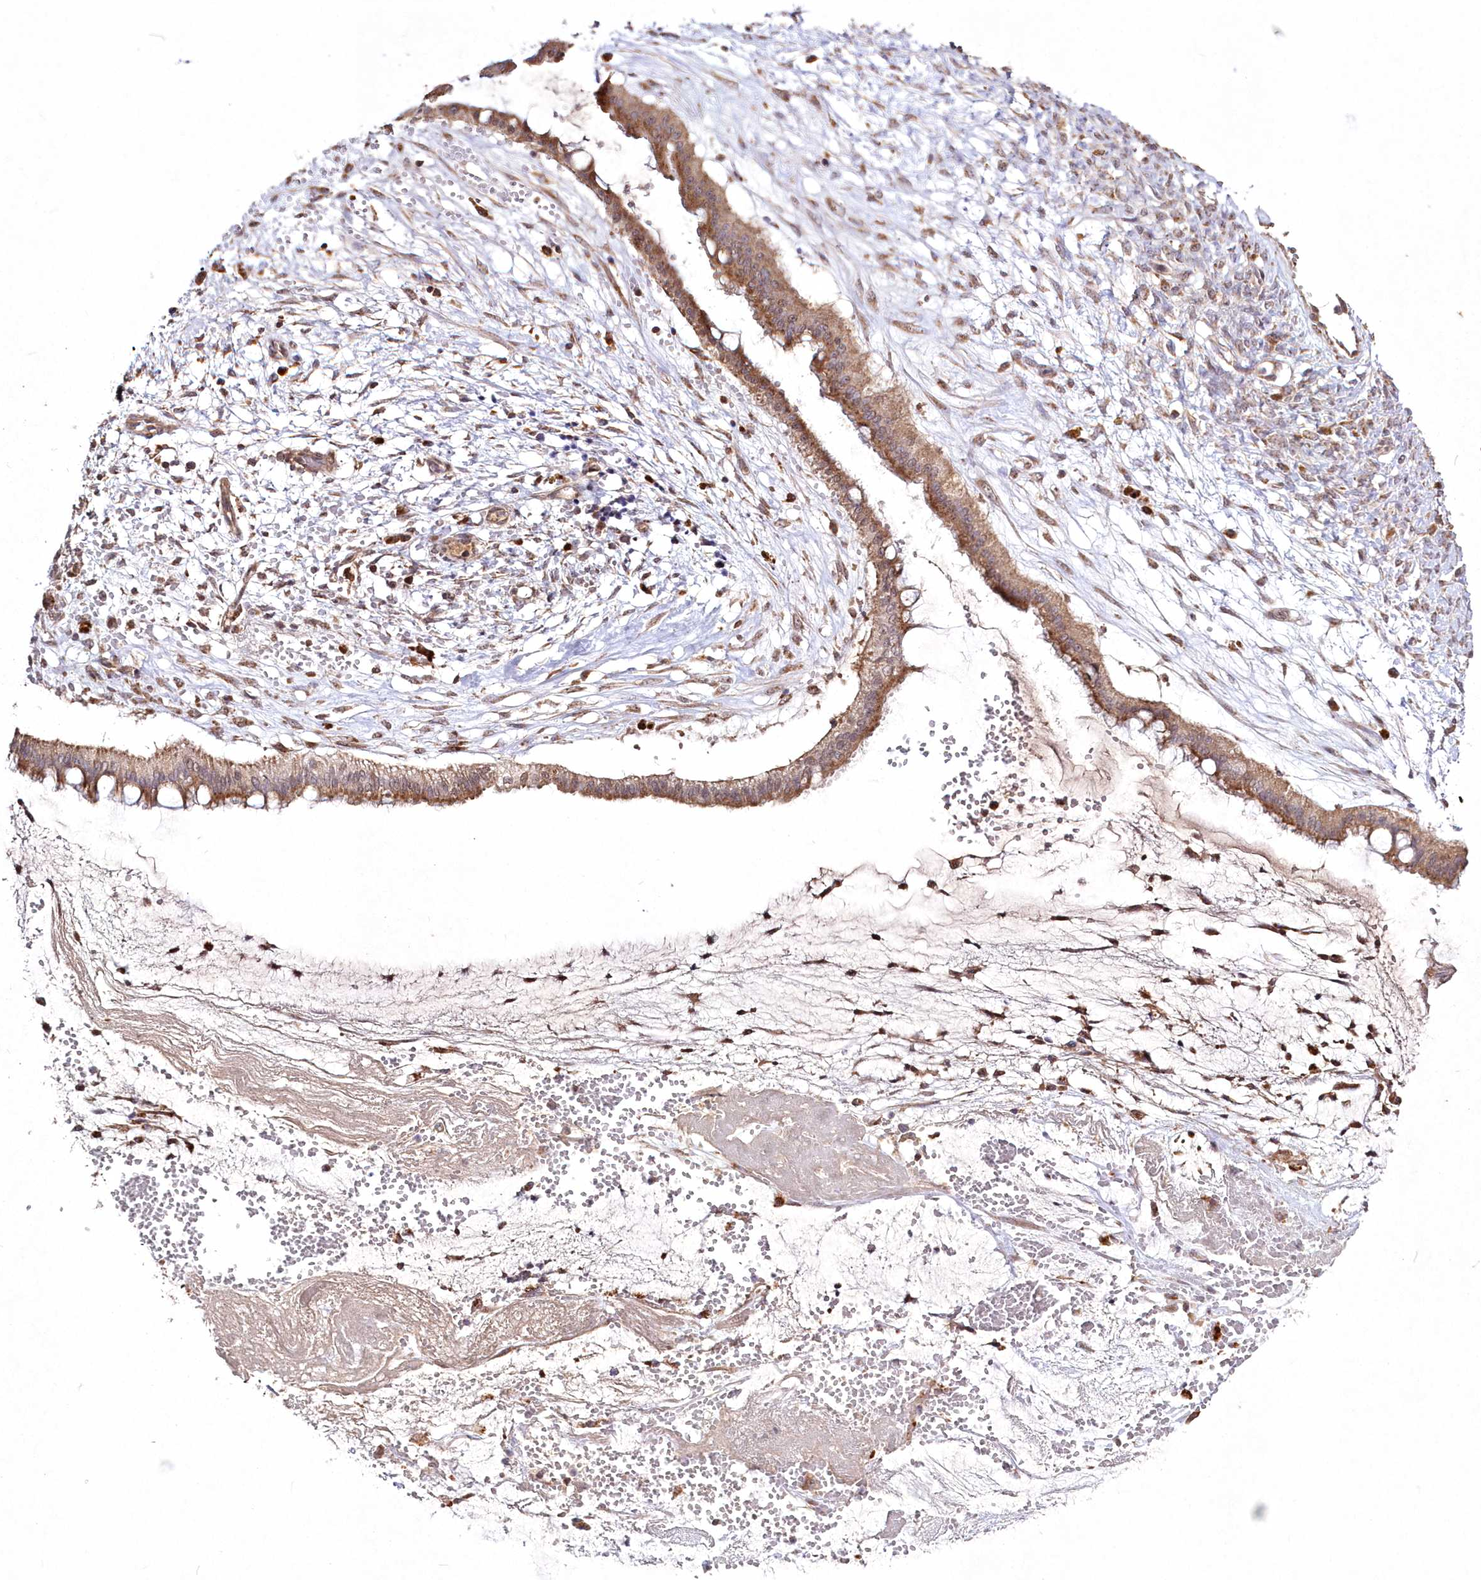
{"staining": {"intensity": "moderate", "quantity": ">75%", "location": "cytoplasmic/membranous"}, "tissue": "ovarian cancer", "cell_type": "Tumor cells", "image_type": "cancer", "snomed": [{"axis": "morphology", "description": "Cystadenocarcinoma, mucinous, NOS"}, {"axis": "topography", "description": "Ovary"}], "caption": "Human ovarian cancer (mucinous cystadenocarcinoma) stained with a protein marker reveals moderate staining in tumor cells.", "gene": "PEX13", "patient": {"sex": "female", "age": 73}}